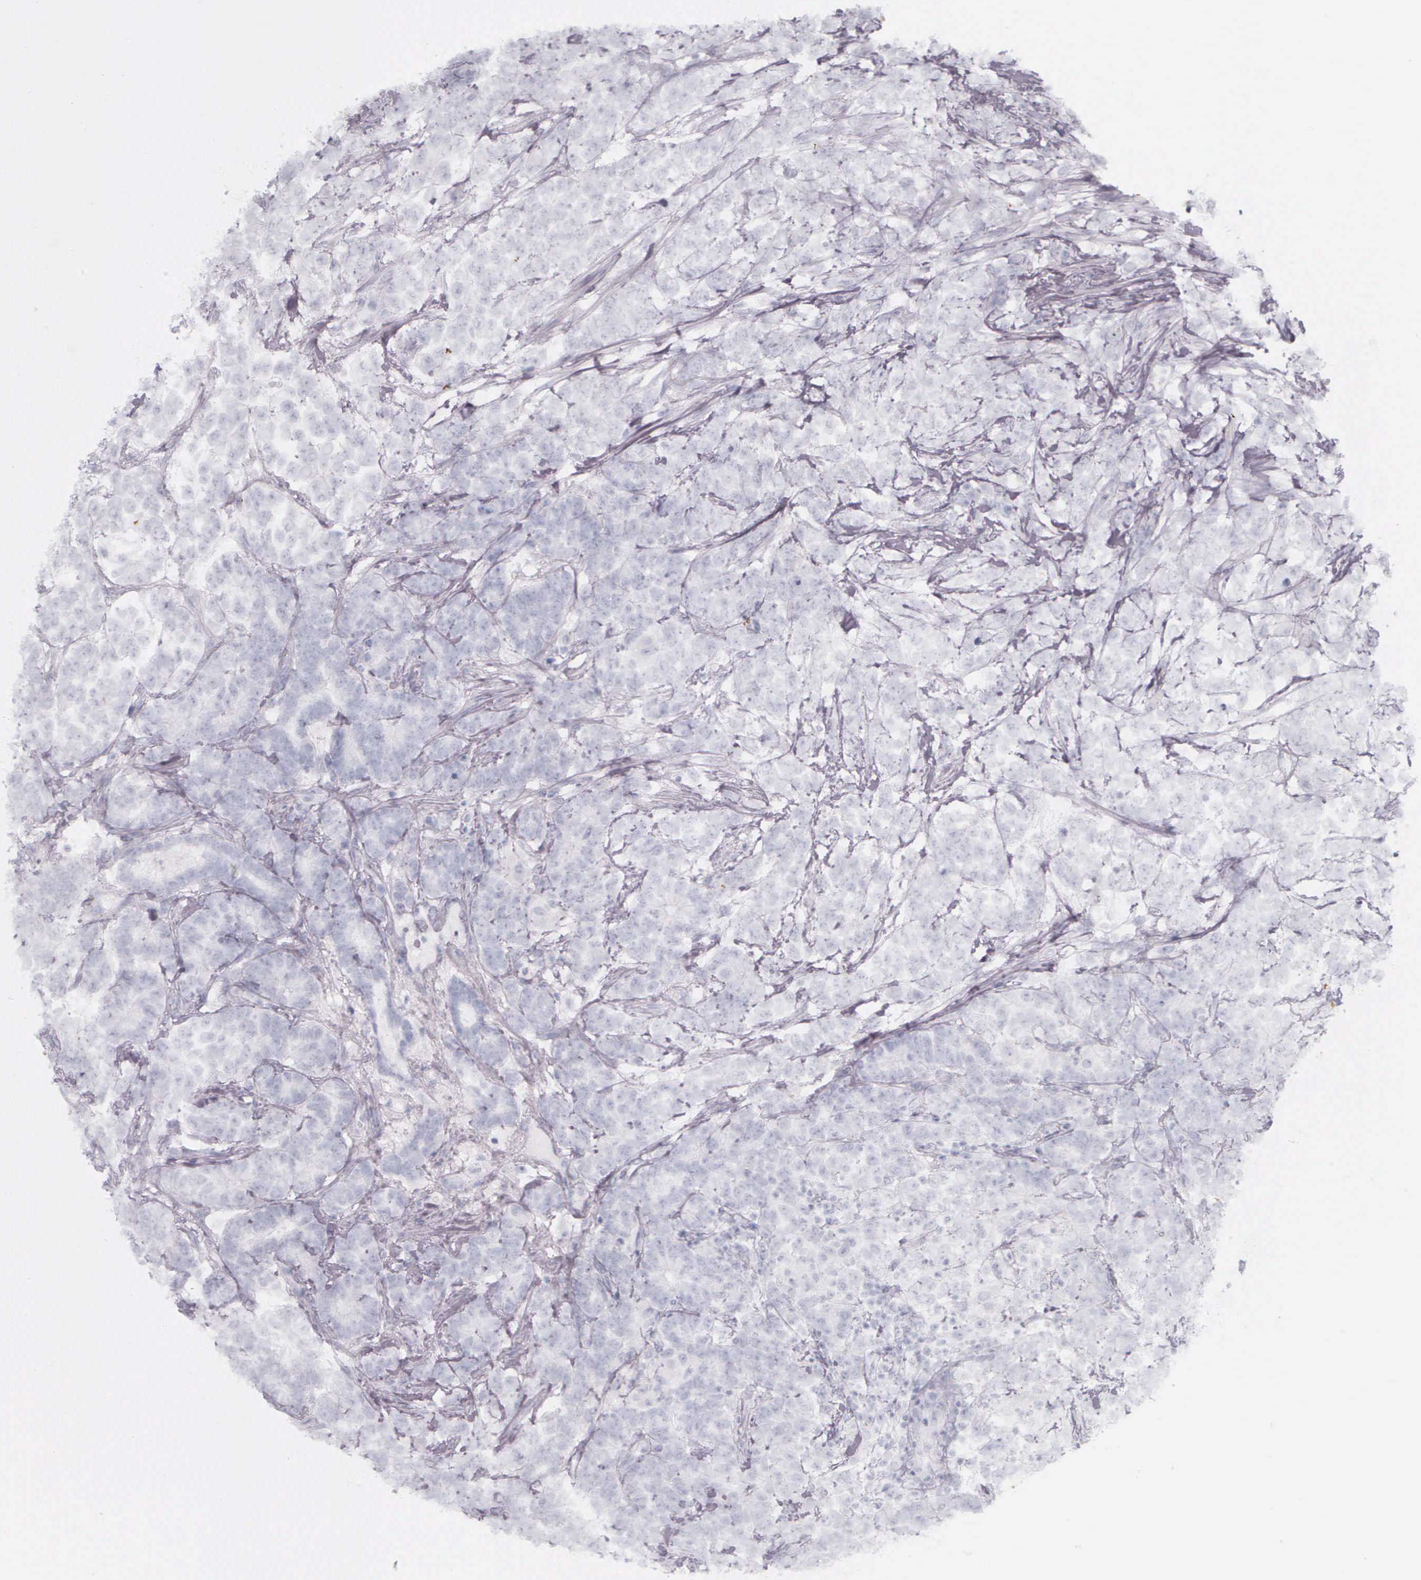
{"staining": {"intensity": "negative", "quantity": "none", "location": "none"}, "tissue": "testis cancer", "cell_type": "Tumor cells", "image_type": "cancer", "snomed": [{"axis": "morphology", "description": "Carcinoma, Embryonal, NOS"}, {"axis": "topography", "description": "Testis"}], "caption": "Protein analysis of testis cancer exhibits no significant staining in tumor cells.", "gene": "KRT14", "patient": {"sex": "male", "age": 26}}